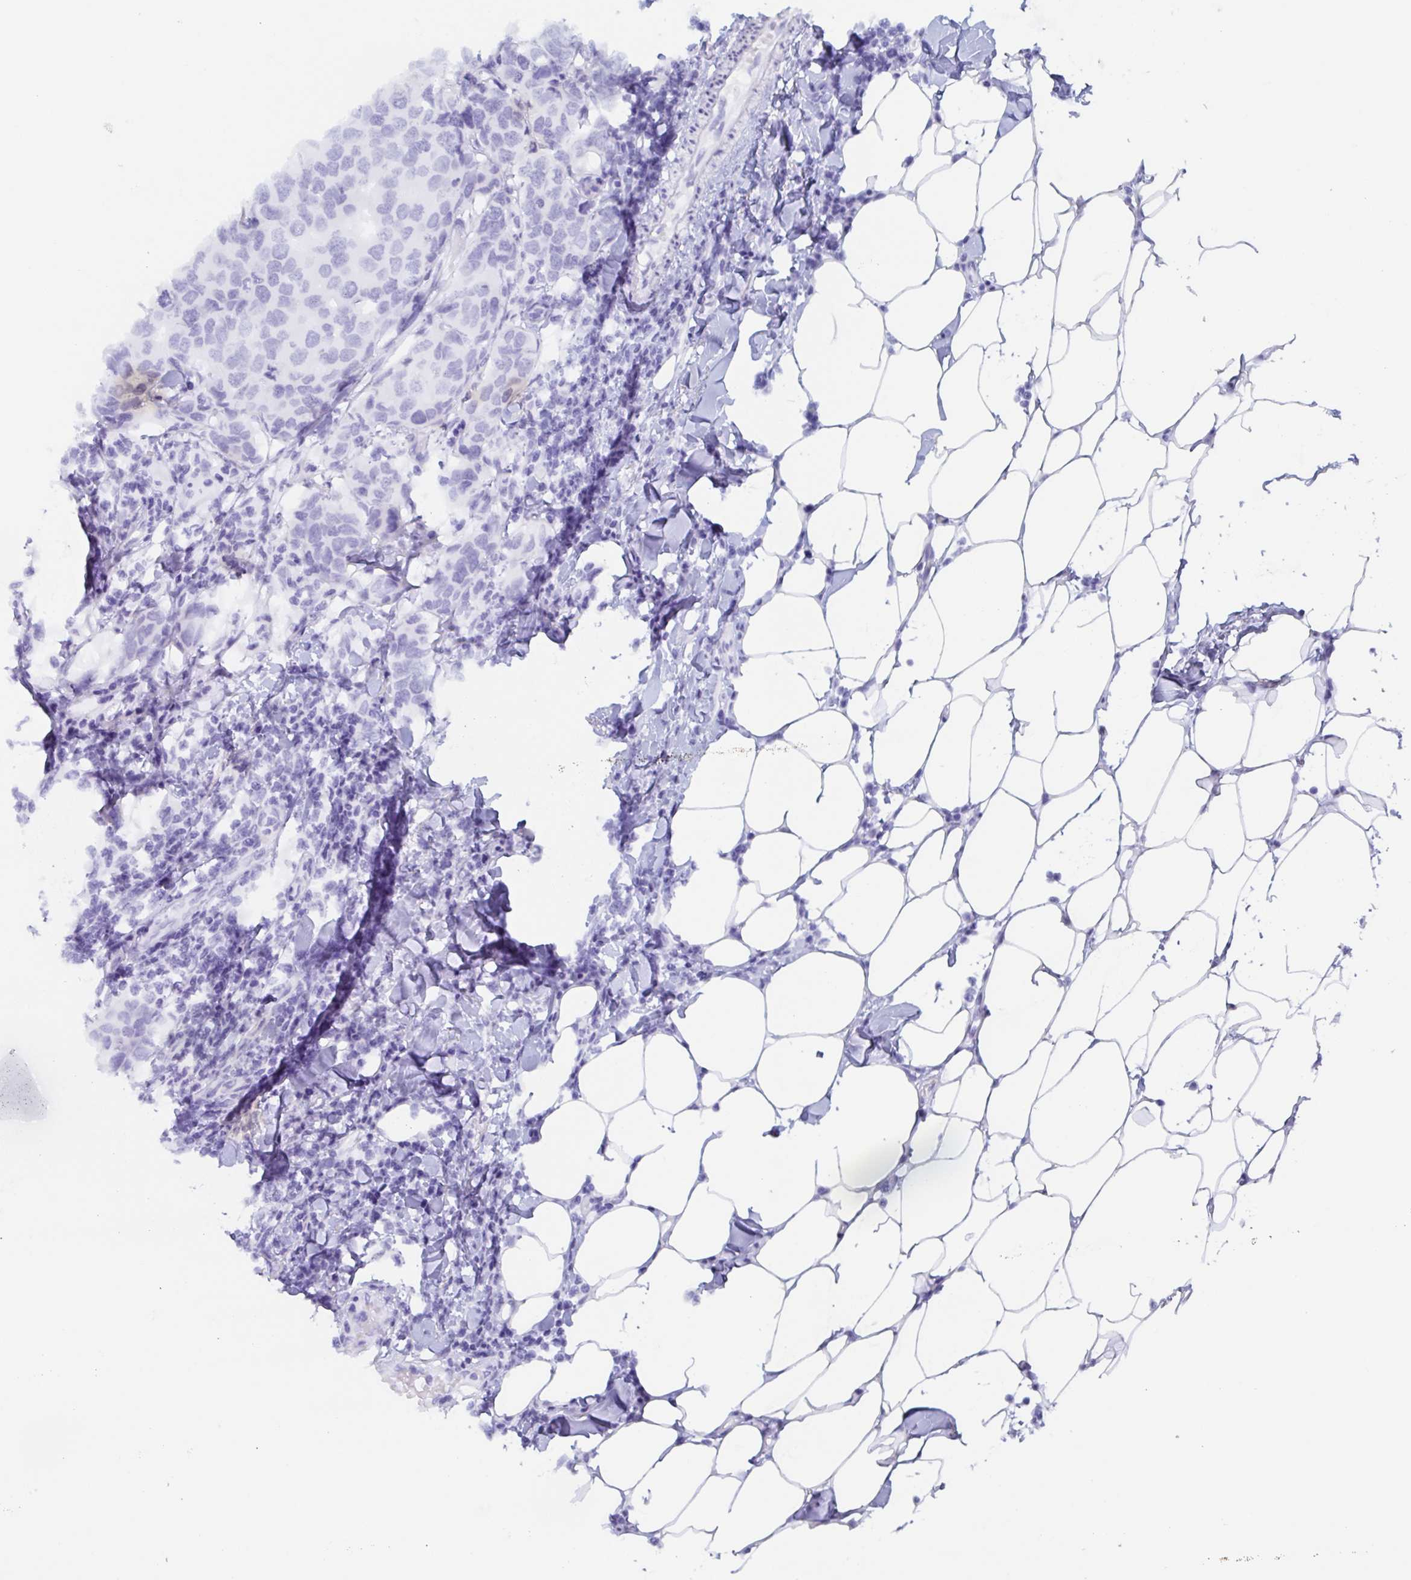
{"staining": {"intensity": "negative", "quantity": "none", "location": "none"}, "tissue": "breast cancer", "cell_type": "Tumor cells", "image_type": "cancer", "snomed": [{"axis": "morphology", "description": "Duct carcinoma"}, {"axis": "topography", "description": "Breast"}], "caption": "This is an IHC histopathology image of breast cancer (intraductal carcinoma). There is no positivity in tumor cells.", "gene": "AGFG2", "patient": {"sex": "female", "age": 27}}